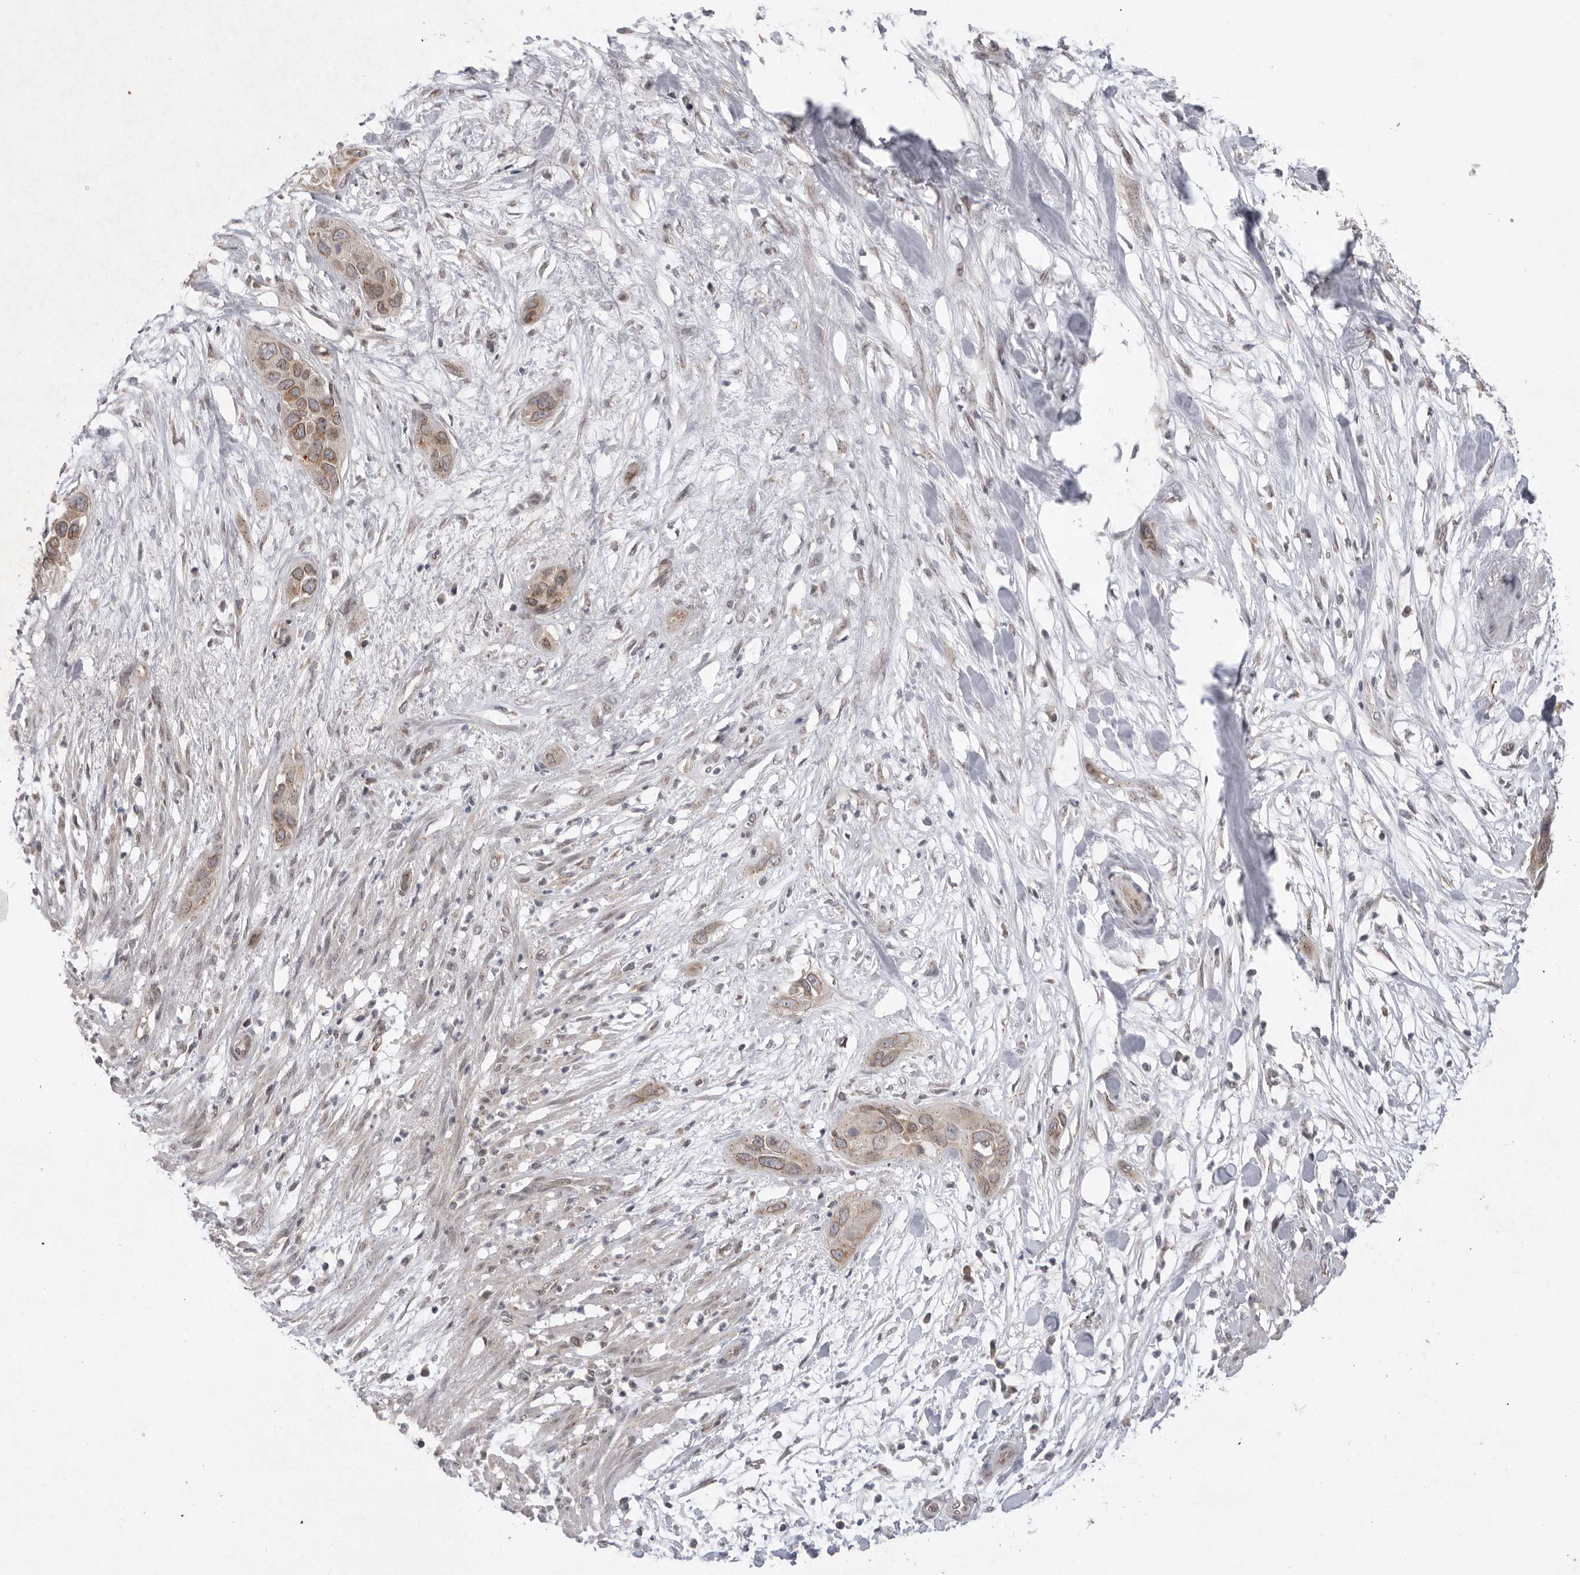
{"staining": {"intensity": "weak", "quantity": ">75%", "location": "cytoplasmic/membranous,nuclear"}, "tissue": "pancreatic cancer", "cell_type": "Tumor cells", "image_type": "cancer", "snomed": [{"axis": "morphology", "description": "Adenocarcinoma, NOS"}, {"axis": "topography", "description": "Pancreas"}], "caption": "Protein expression analysis of pancreatic adenocarcinoma reveals weak cytoplasmic/membranous and nuclear staining in approximately >75% of tumor cells.", "gene": "TLR3", "patient": {"sex": "female", "age": 60}}